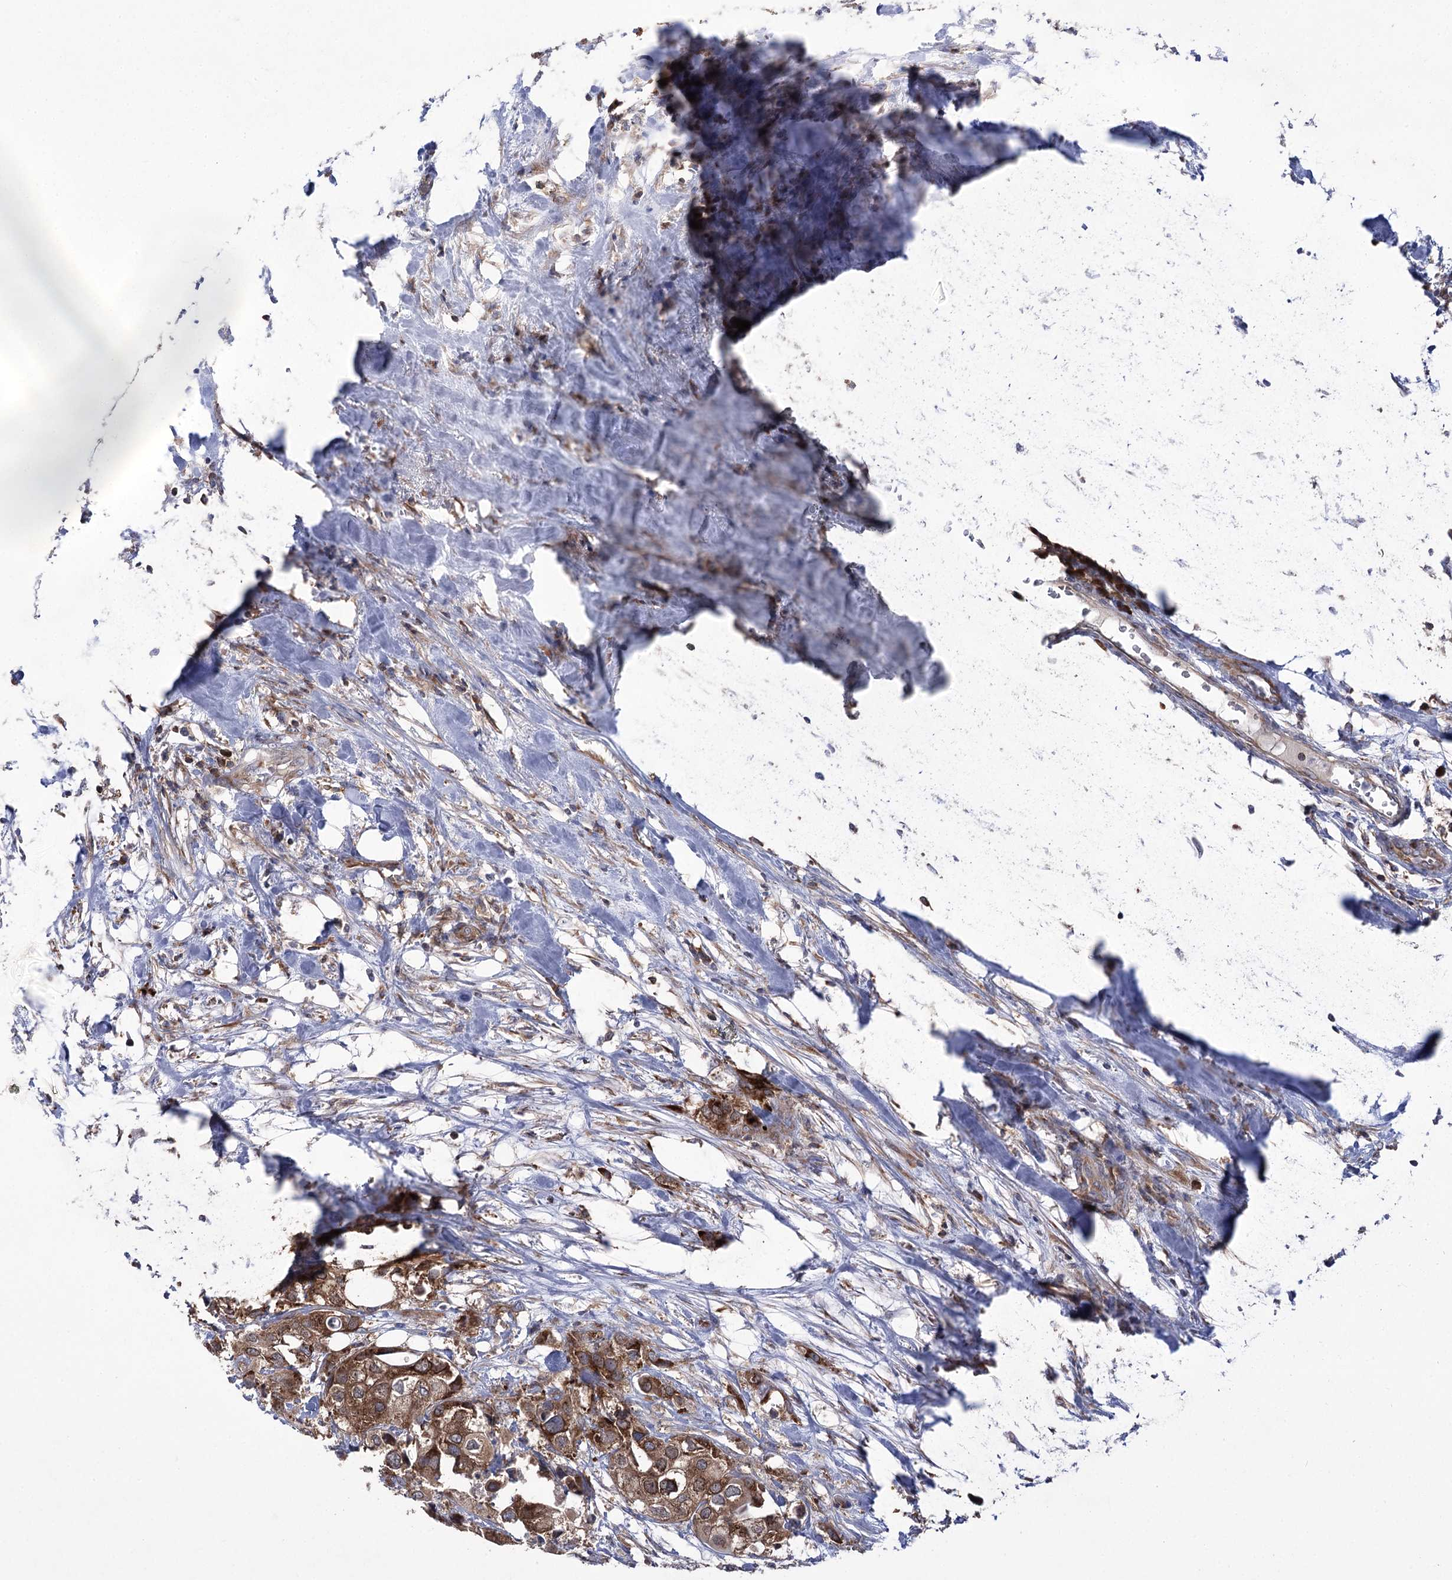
{"staining": {"intensity": "strong", "quantity": ">75%", "location": "cytoplasmic/membranous"}, "tissue": "urothelial cancer", "cell_type": "Tumor cells", "image_type": "cancer", "snomed": [{"axis": "morphology", "description": "Urothelial carcinoma, High grade"}, {"axis": "topography", "description": "Urinary bladder"}], "caption": "Strong cytoplasmic/membranous expression for a protein is present in approximately >75% of tumor cells of urothelial carcinoma (high-grade) using immunohistochemistry (IHC).", "gene": "ZNF622", "patient": {"sex": "male", "age": 64}}